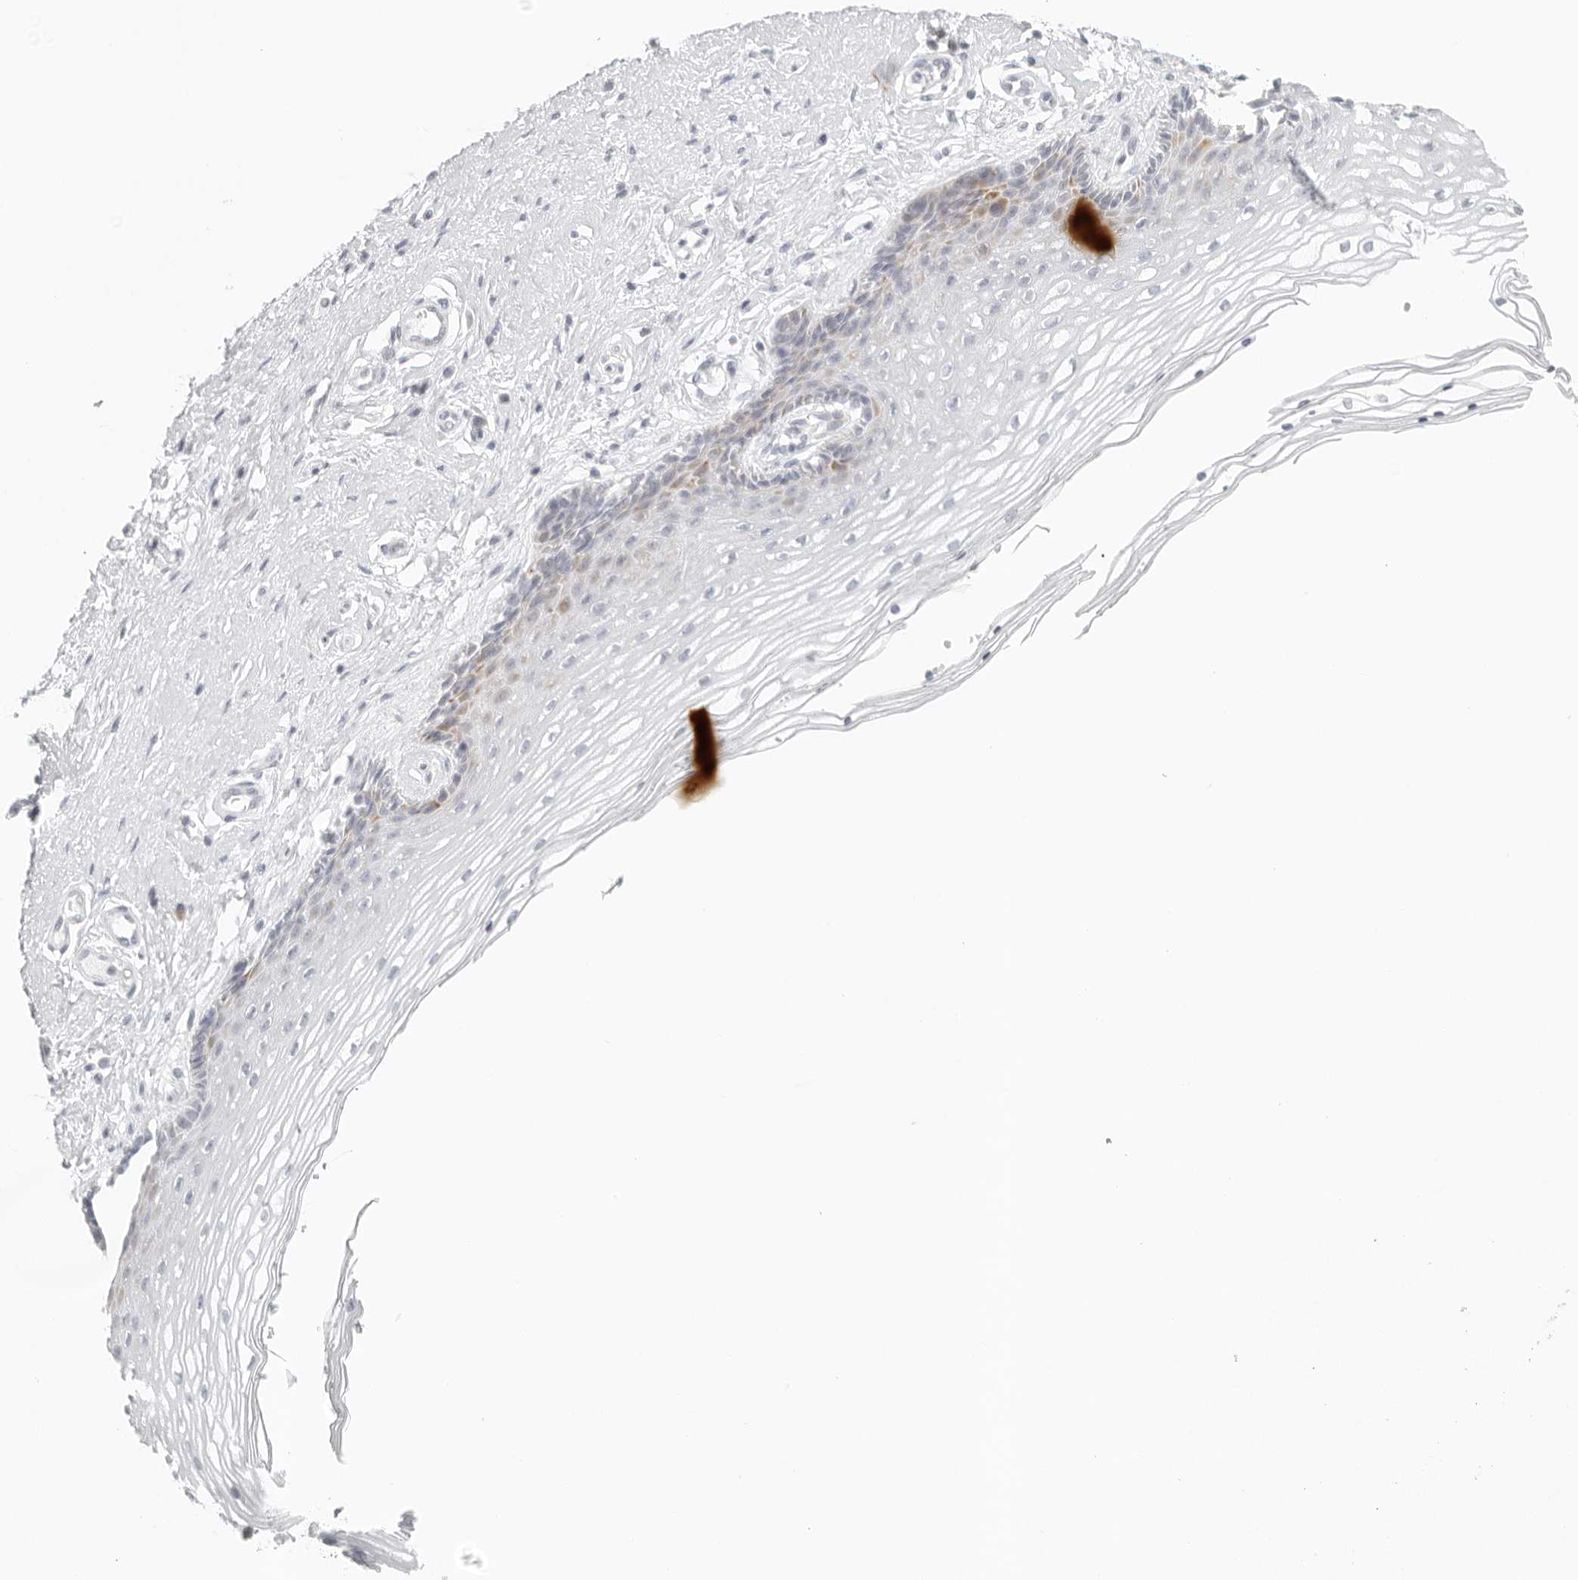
{"staining": {"intensity": "weak", "quantity": "<25%", "location": "cytoplasmic/membranous"}, "tissue": "vagina", "cell_type": "Squamous epithelial cells", "image_type": "normal", "snomed": [{"axis": "morphology", "description": "Normal tissue, NOS"}, {"axis": "topography", "description": "Vagina"}], "caption": "IHC photomicrograph of unremarkable vagina stained for a protein (brown), which reveals no expression in squamous epithelial cells. (Immunohistochemistry, brightfield microscopy, high magnification).", "gene": "RPS6KC1", "patient": {"sex": "female", "age": 46}}